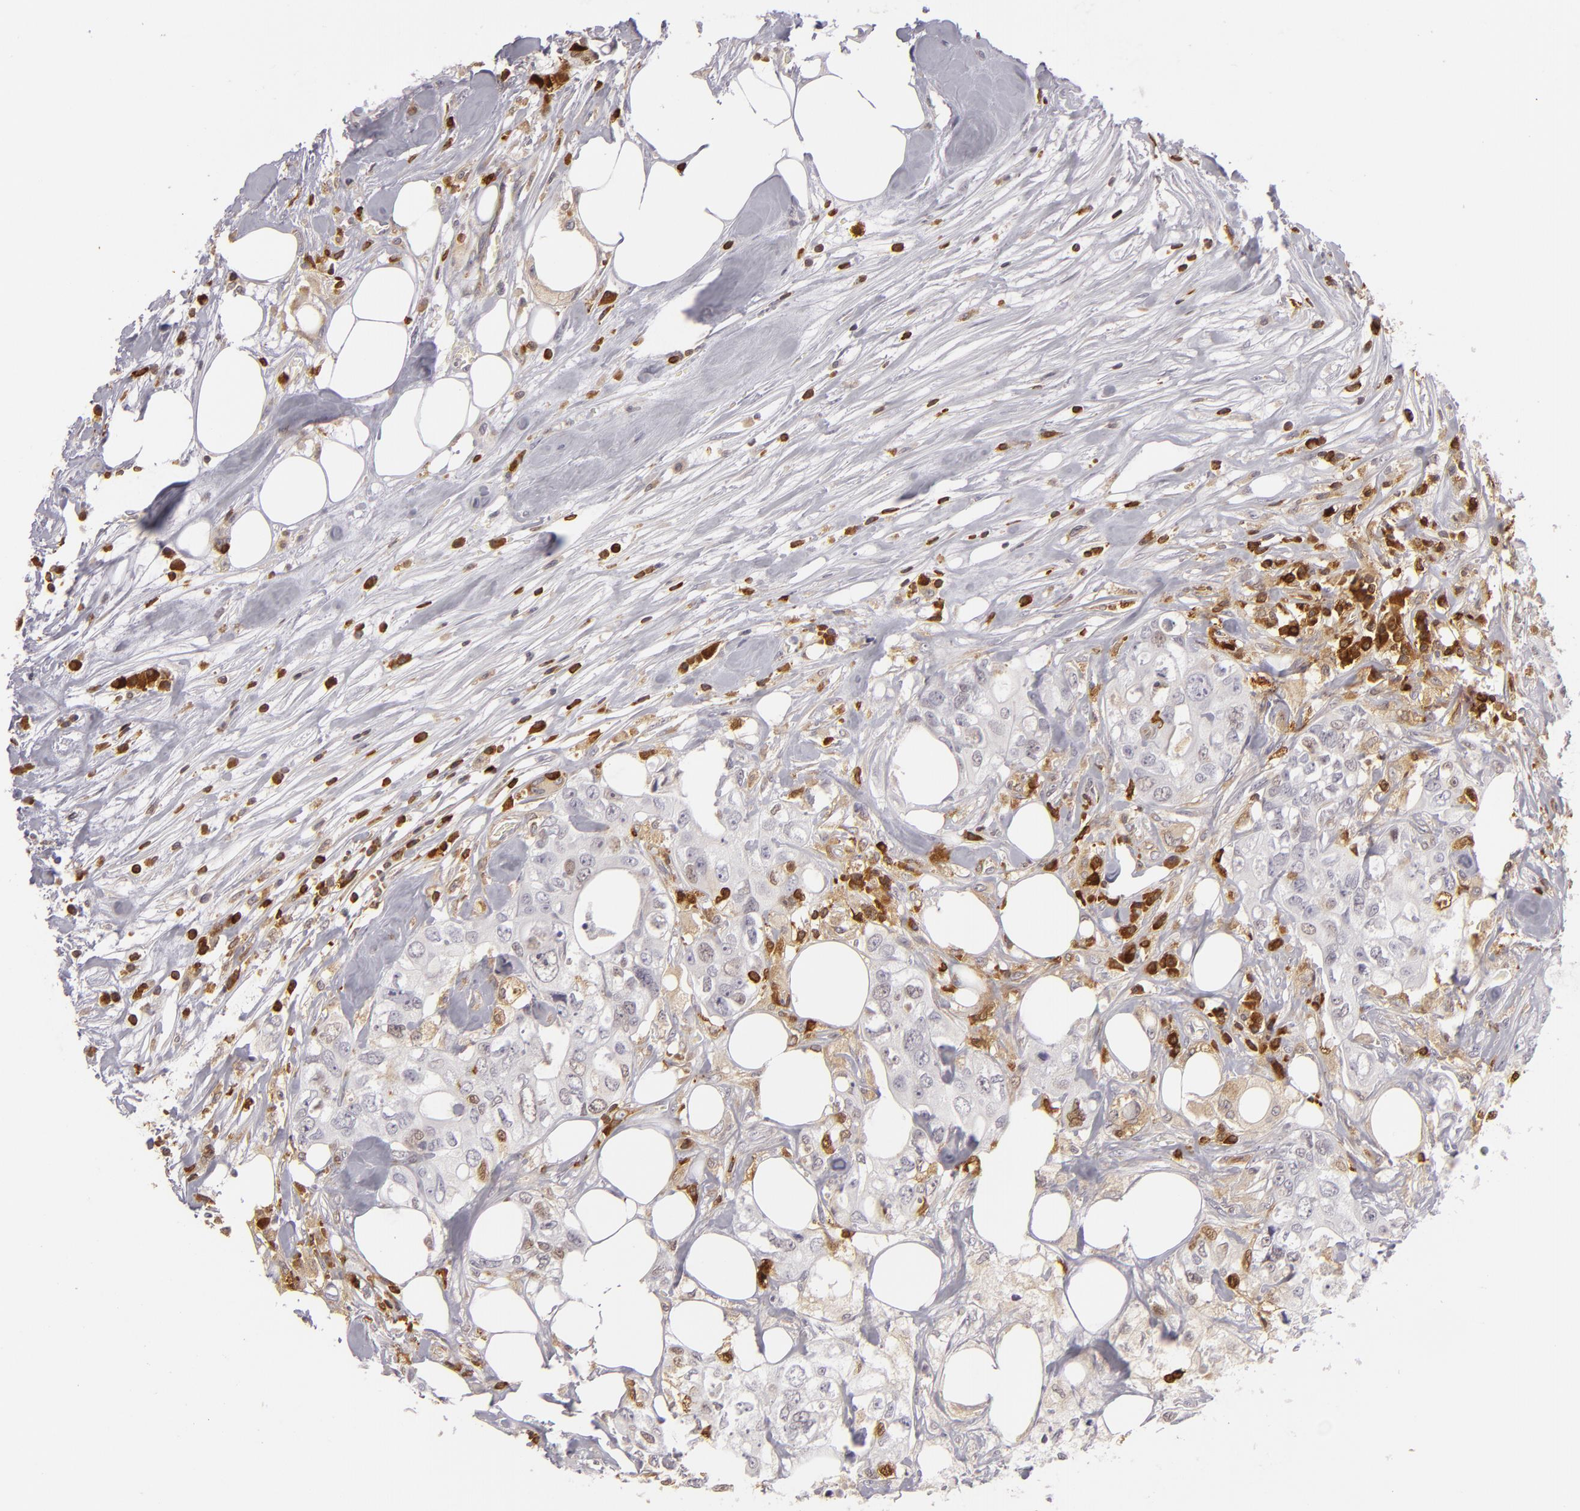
{"staining": {"intensity": "weak", "quantity": "<25%", "location": "cytoplasmic/membranous"}, "tissue": "colorectal cancer", "cell_type": "Tumor cells", "image_type": "cancer", "snomed": [{"axis": "morphology", "description": "Adenocarcinoma, NOS"}, {"axis": "topography", "description": "Rectum"}], "caption": "This is a micrograph of immunohistochemistry staining of colorectal cancer, which shows no staining in tumor cells.", "gene": "APOBEC3G", "patient": {"sex": "female", "age": 57}}